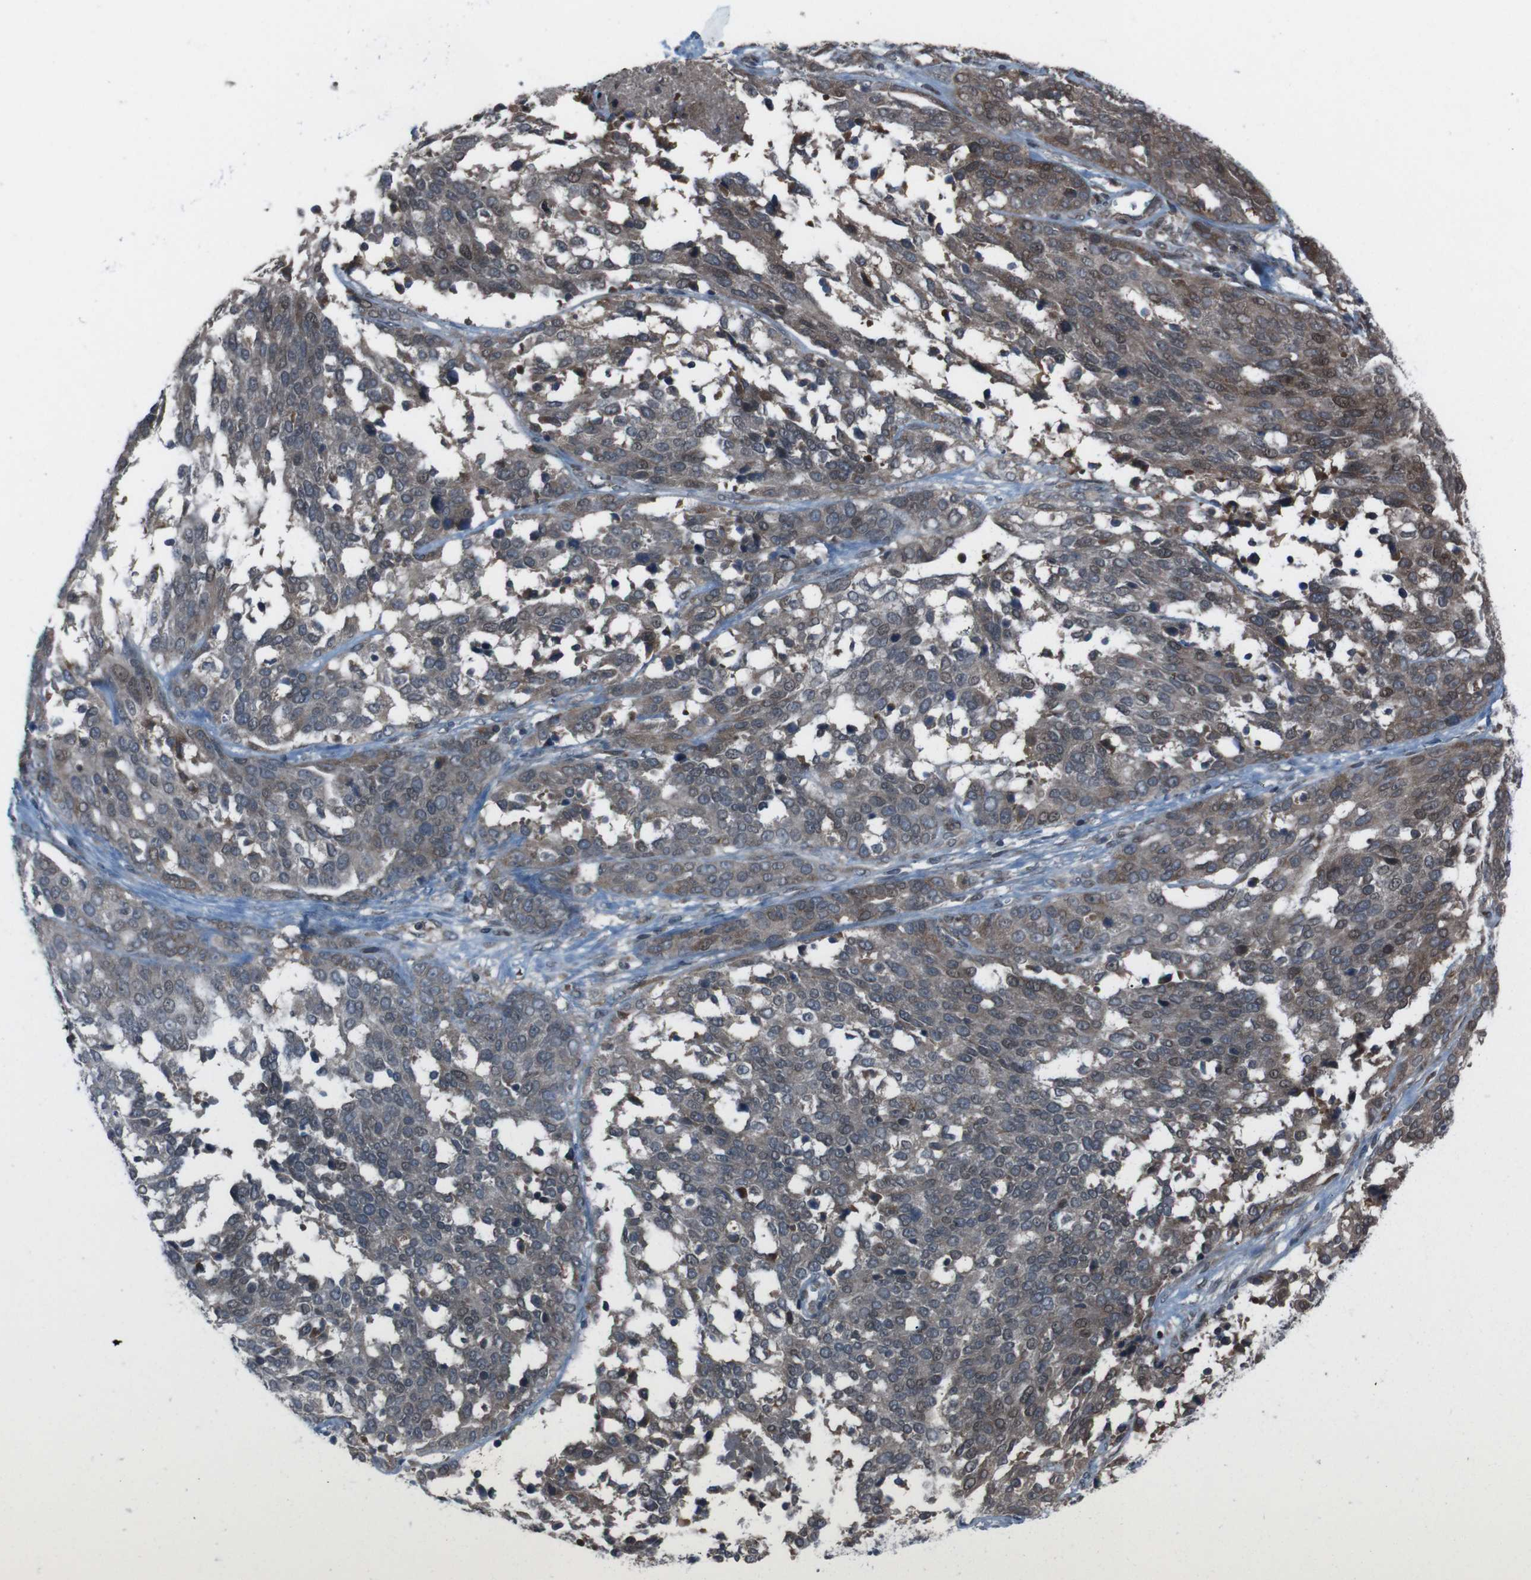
{"staining": {"intensity": "moderate", "quantity": ">75%", "location": "cytoplasmic/membranous,nuclear"}, "tissue": "ovarian cancer", "cell_type": "Tumor cells", "image_type": "cancer", "snomed": [{"axis": "morphology", "description": "Cystadenocarcinoma, serous, NOS"}, {"axis": "topography", "description": "Ovary"}], "caption": "Serous cystadenocarcinoma (ovarian) was stained to show a protein in brown. There is medium levels of moderate cytoplasmic/membranous and nuclear staining in approximately >75% of tumor cells.", "gene": "SS18L1", "patient": {"sex": "female", "age": 44}}